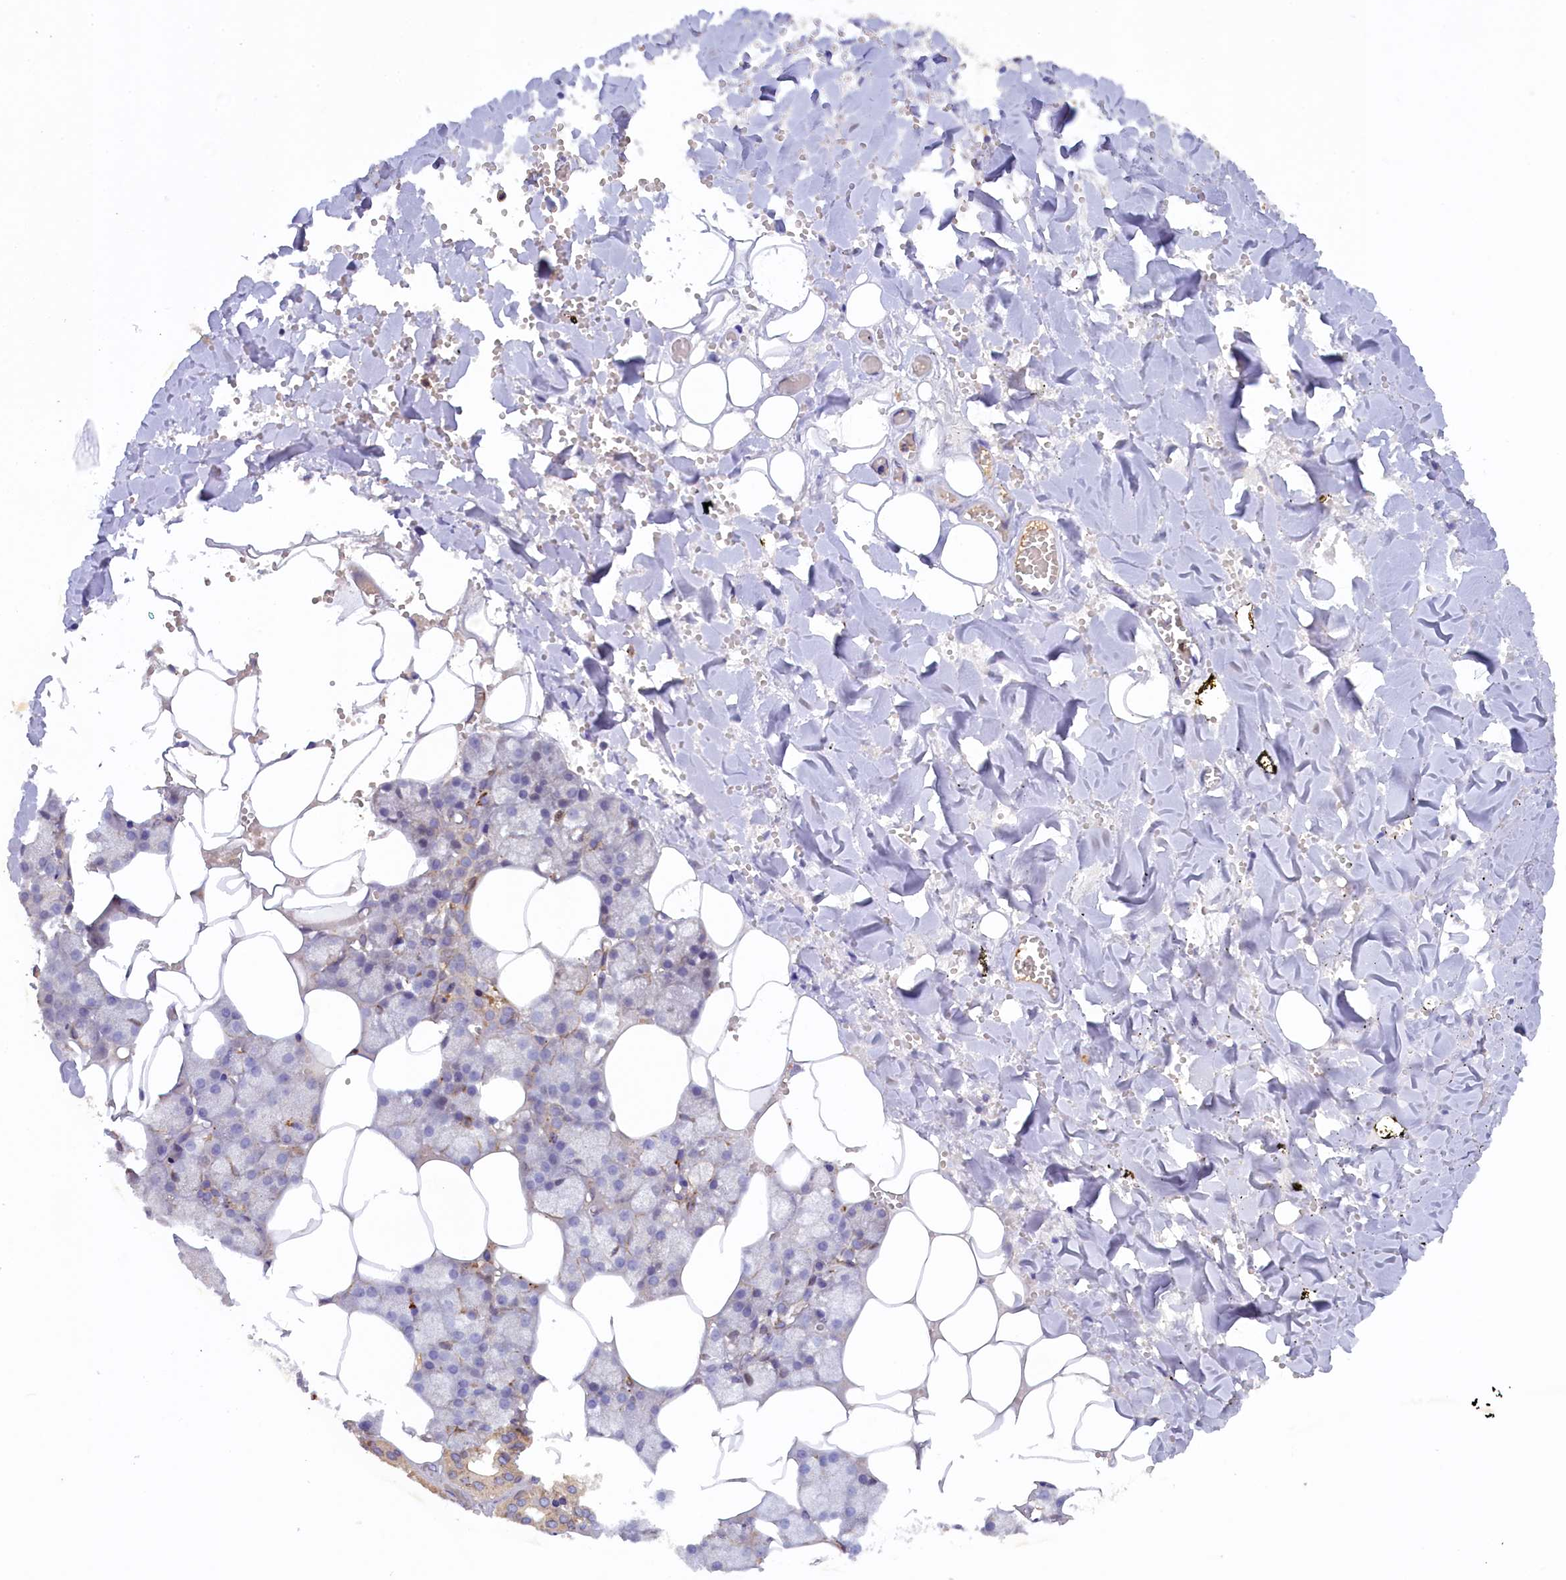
{"staining": {"intensity": "strong", "quantity": "<25%", "location": "cytoplasmic/membranous"}, "tissue": "salivary gland", "cell_type": "Glandular cells", "image_type": "normal", "snomed": [{"axis": "morphology", "description": "Normal tissue, NOS"}, {"axis": "topography", "description": "Salivary gland"}], "caption": "A high-resolution histopathology image shows IHC staining of unremarkable salivary gland, which shows strong cytoplasmic/membranous expression in approximately <25% of glandular cells.", "gene": "FERMT1", "patient": {"sex": "male", "age": 62}}